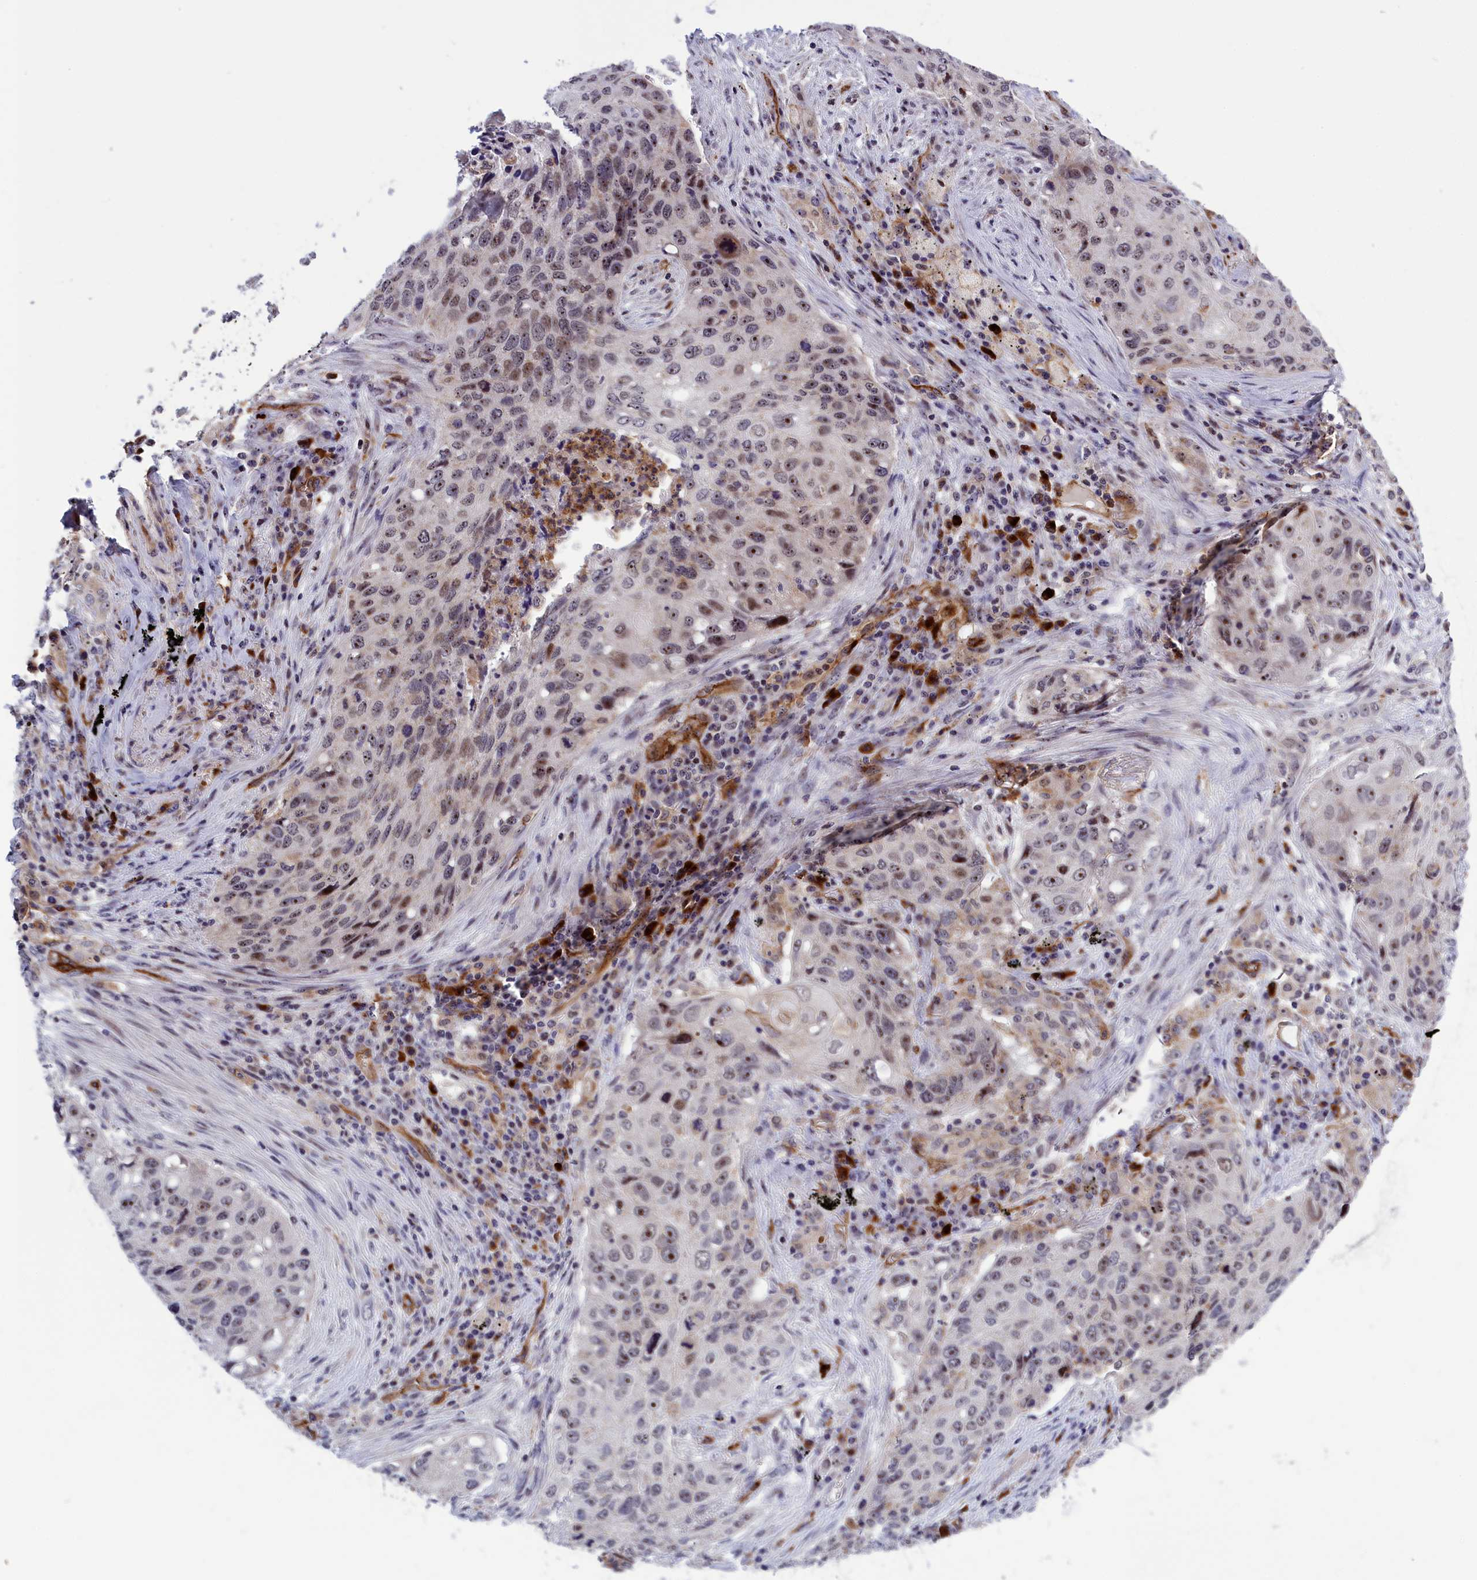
{"staining": {"intensity": "moderate", "quantity": "25%-75%", "location": "nuclear"}, "tissue": "lung cancer", "cell_type": "Tumor cells", "image_type": "cancer", "snomed": [{"axis": "morphology", "description": "Squamous cell carcinoma, NOS"}, {"axis": "topography", "description": "Lung"}], "caption": "Protein staining of squamous cell carcinoma (lung) tissue shows moderate nuclear staining in approximately 25%-75% of tumor cells.", "gene": "MPND", "patient": {"sex": "female", "age": 63}}